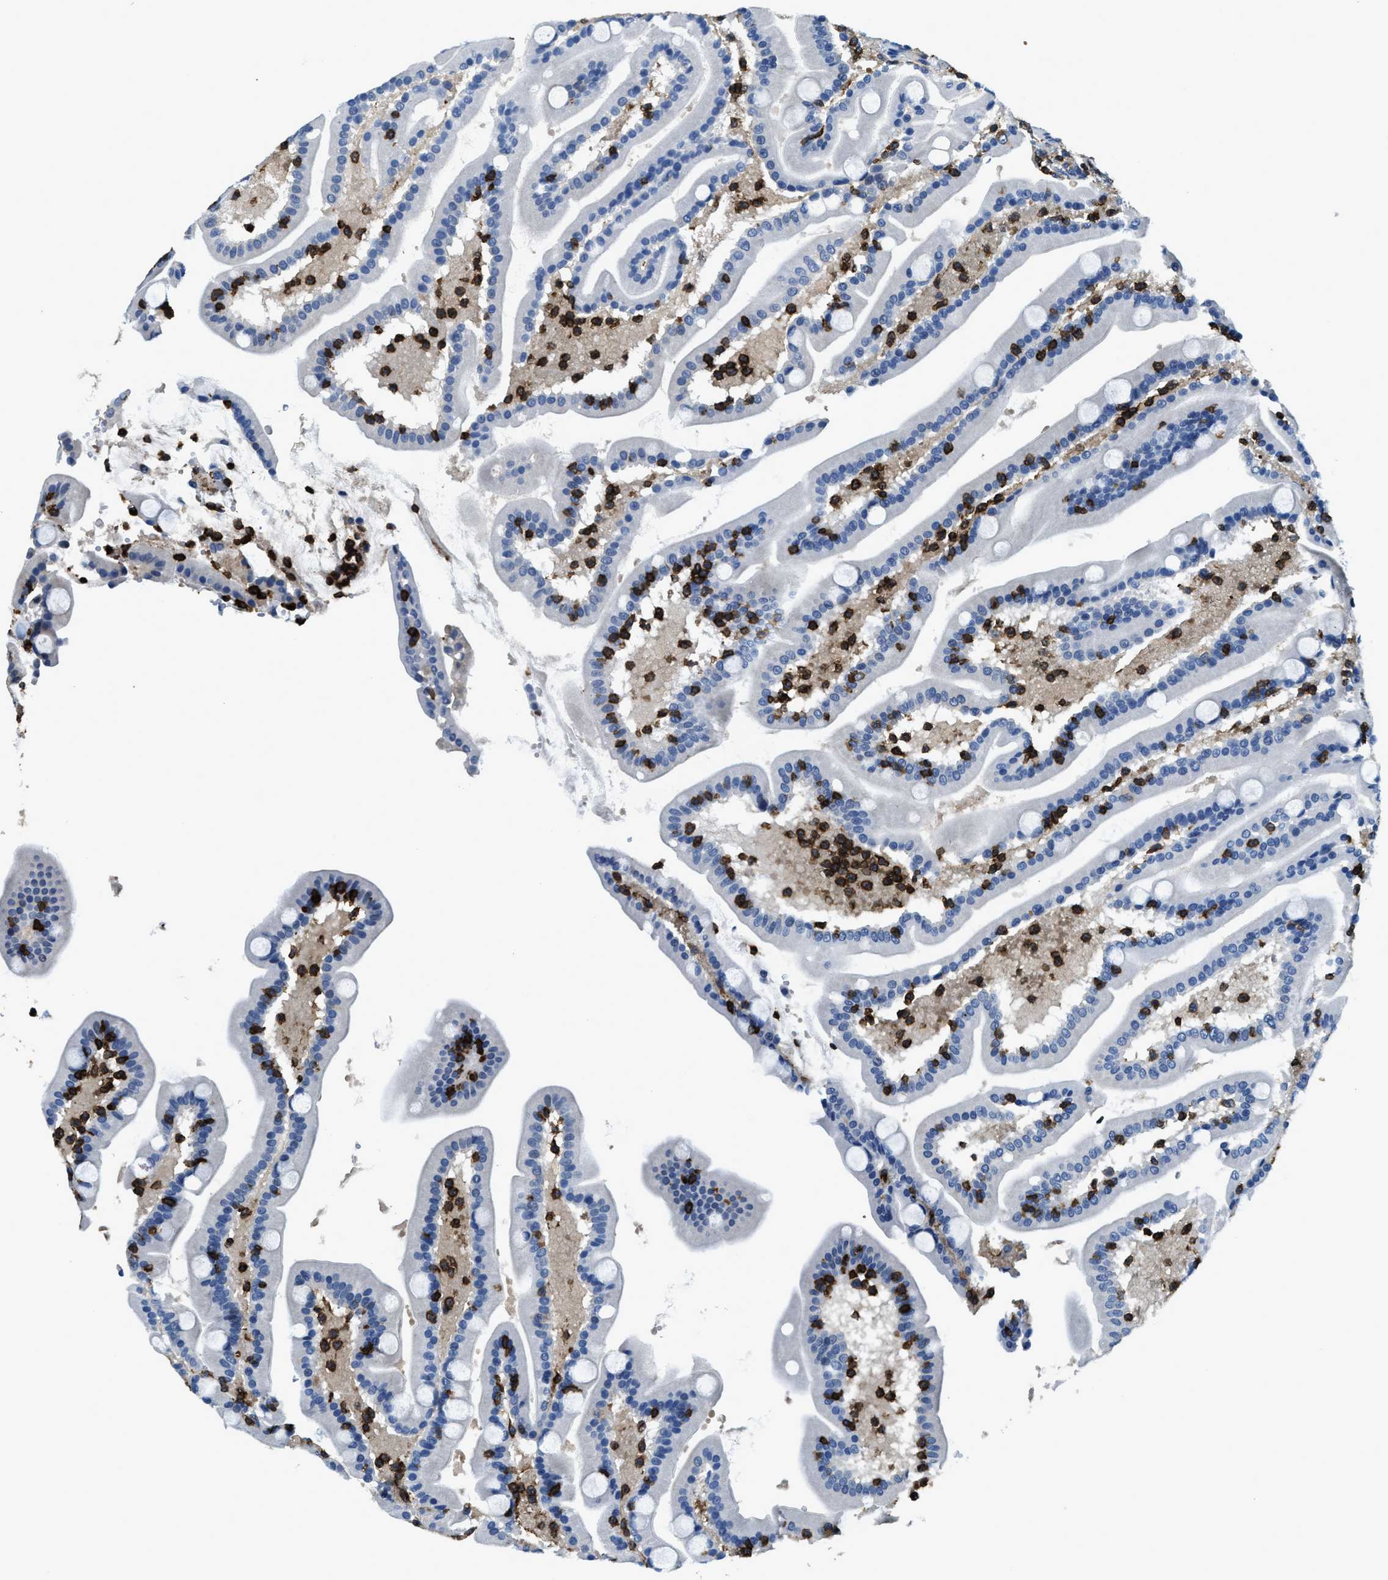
{"staining": {"intensity": "negative", "quantity": "none", "location": "none"}, "tissue": "duodenum", "cell_type": "Glandular cells", "image_type": "normal", "snomed": [{"axis": "morphology", "description": "Normal tissue, NOS"}, {"axis": "topography", "description": "Duodenum"}], "caption": "Glandular cells are negative for protein expression in benign human duodenum. (Stains: DAB immunohistochemistry with hematoxylin counter stain, Microscopy: brightfield microscopy at high magnification).", "gene": "MYO1G", "patient": {"sex": "male", "age": 54}}